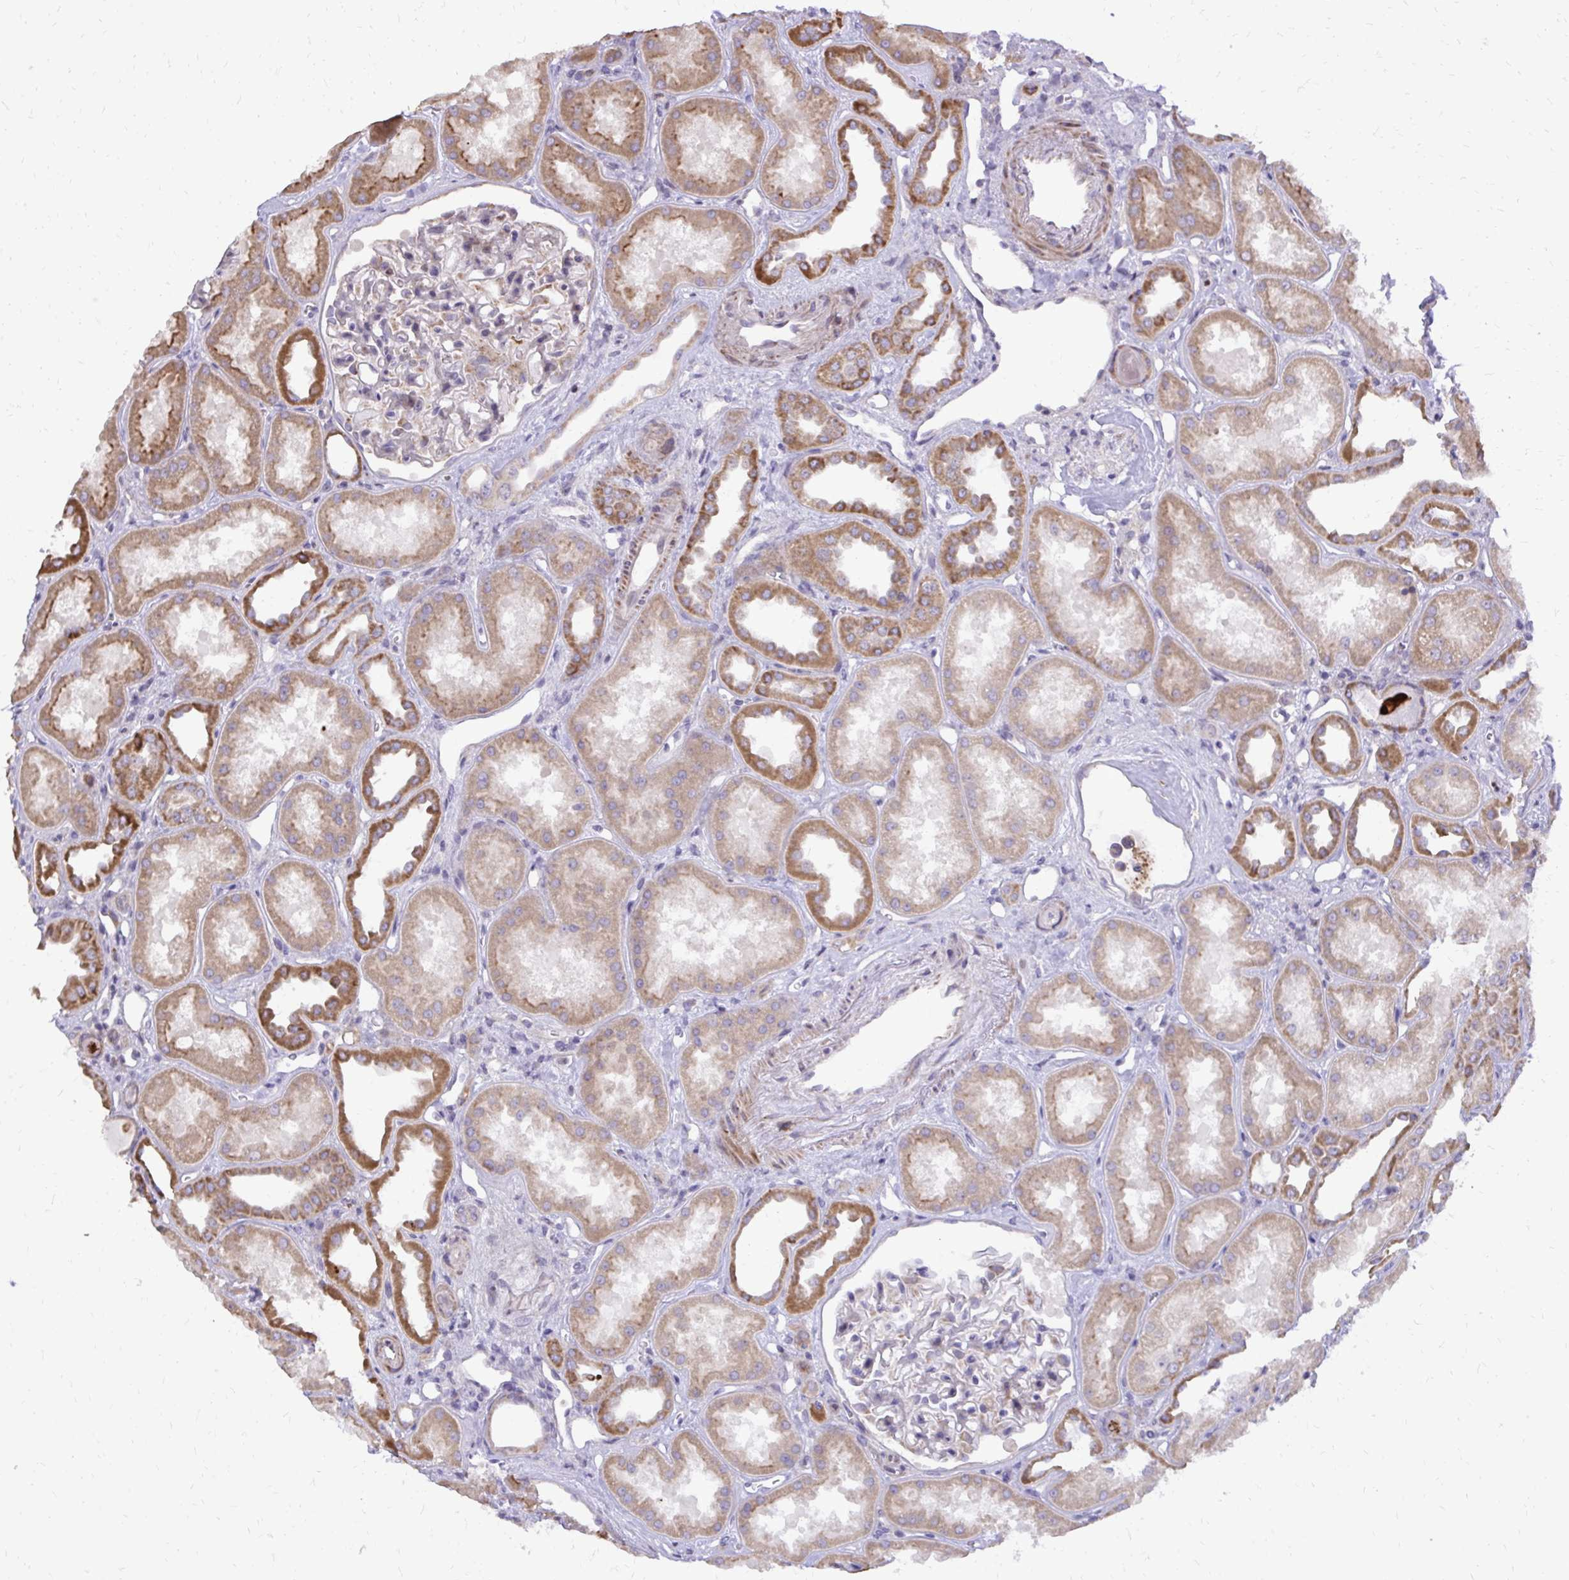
{"staining": {"intensity": "weak", "quantity": "<25%", "location": "cytoplasmic/membranous"}, "tissue": "kidney", "cell_type": "Cells in glomeruli", "image_type": "normal", "snomed": [{"axis": "morphology", "description": "Normal tissue, NOS"}, {"axis": "topography", "description": "Kidney"}], "caption": "IHC photomicrograph of normal kidney stained for a protein (brown), which demonstrates no expression in cells in glomeruli. (IHC, brightfield microscopy, high magnification).", "gene": "ABCC3", "patient": {"sex": "male", "age": 61}}